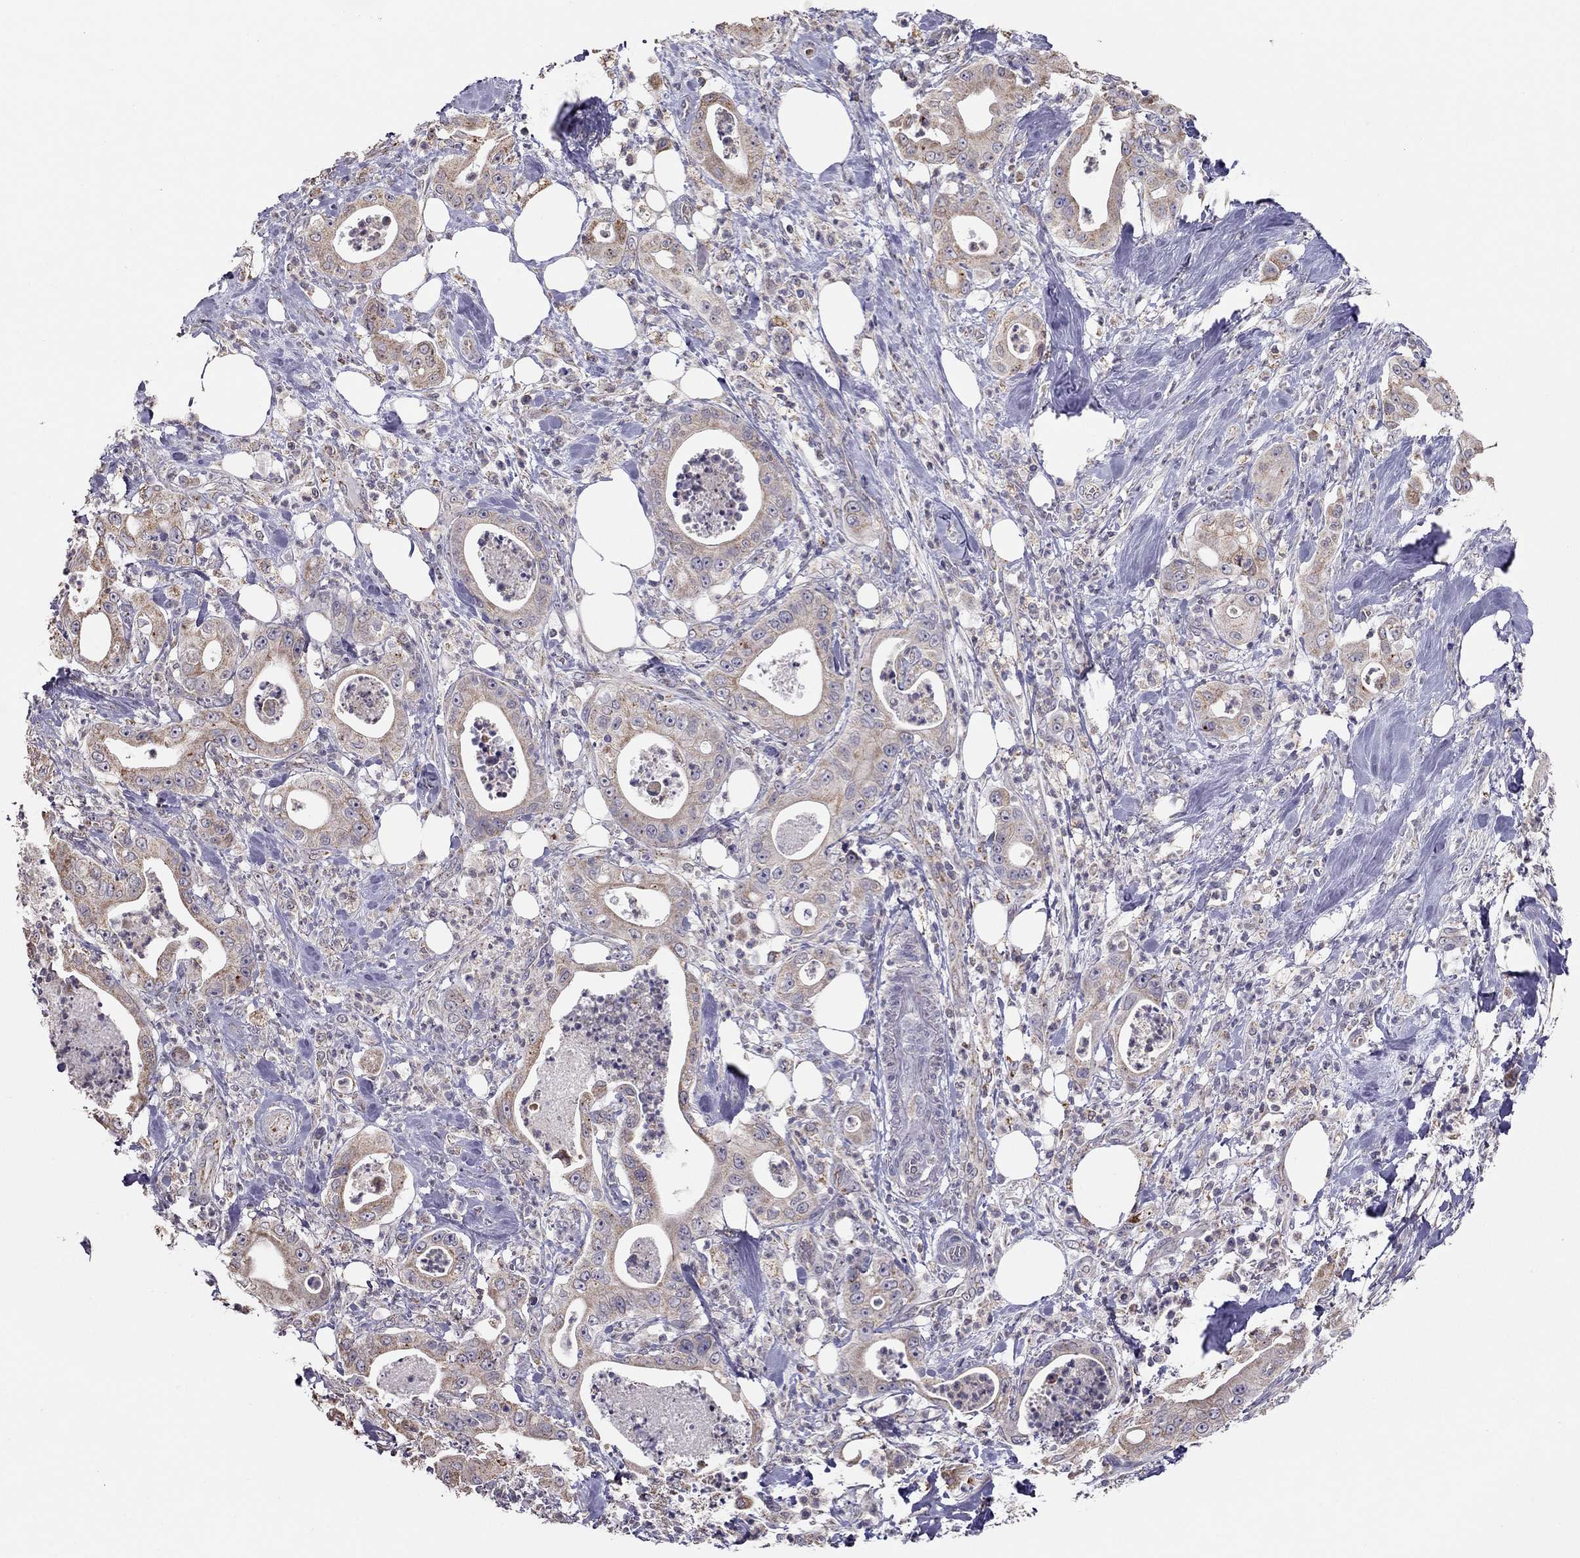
{"staining": {"intensity": "weak", "quantity": ">75%", "location": "cytoplasmic/membranous"}, "tissue": "pancreatic cancer", "cell_type": "Tumor cells", "image_type": "cancer", "snomed": [{"axis": "morphology", "description": "Adenocarcinoma, NOS"}, {"axis": "topography", "description": "Pancreas"}], "caption": "Tumor cells display low levels of weak cytoplasmic/membranous staining in about >75% of cells in pancreatic cancer (adenocarcinoma). (DAB IHC, brown staining for protein, blue staining for nuclei).", "gene": "LRIT3", "patient": {"sex": "male", "age": 71}}